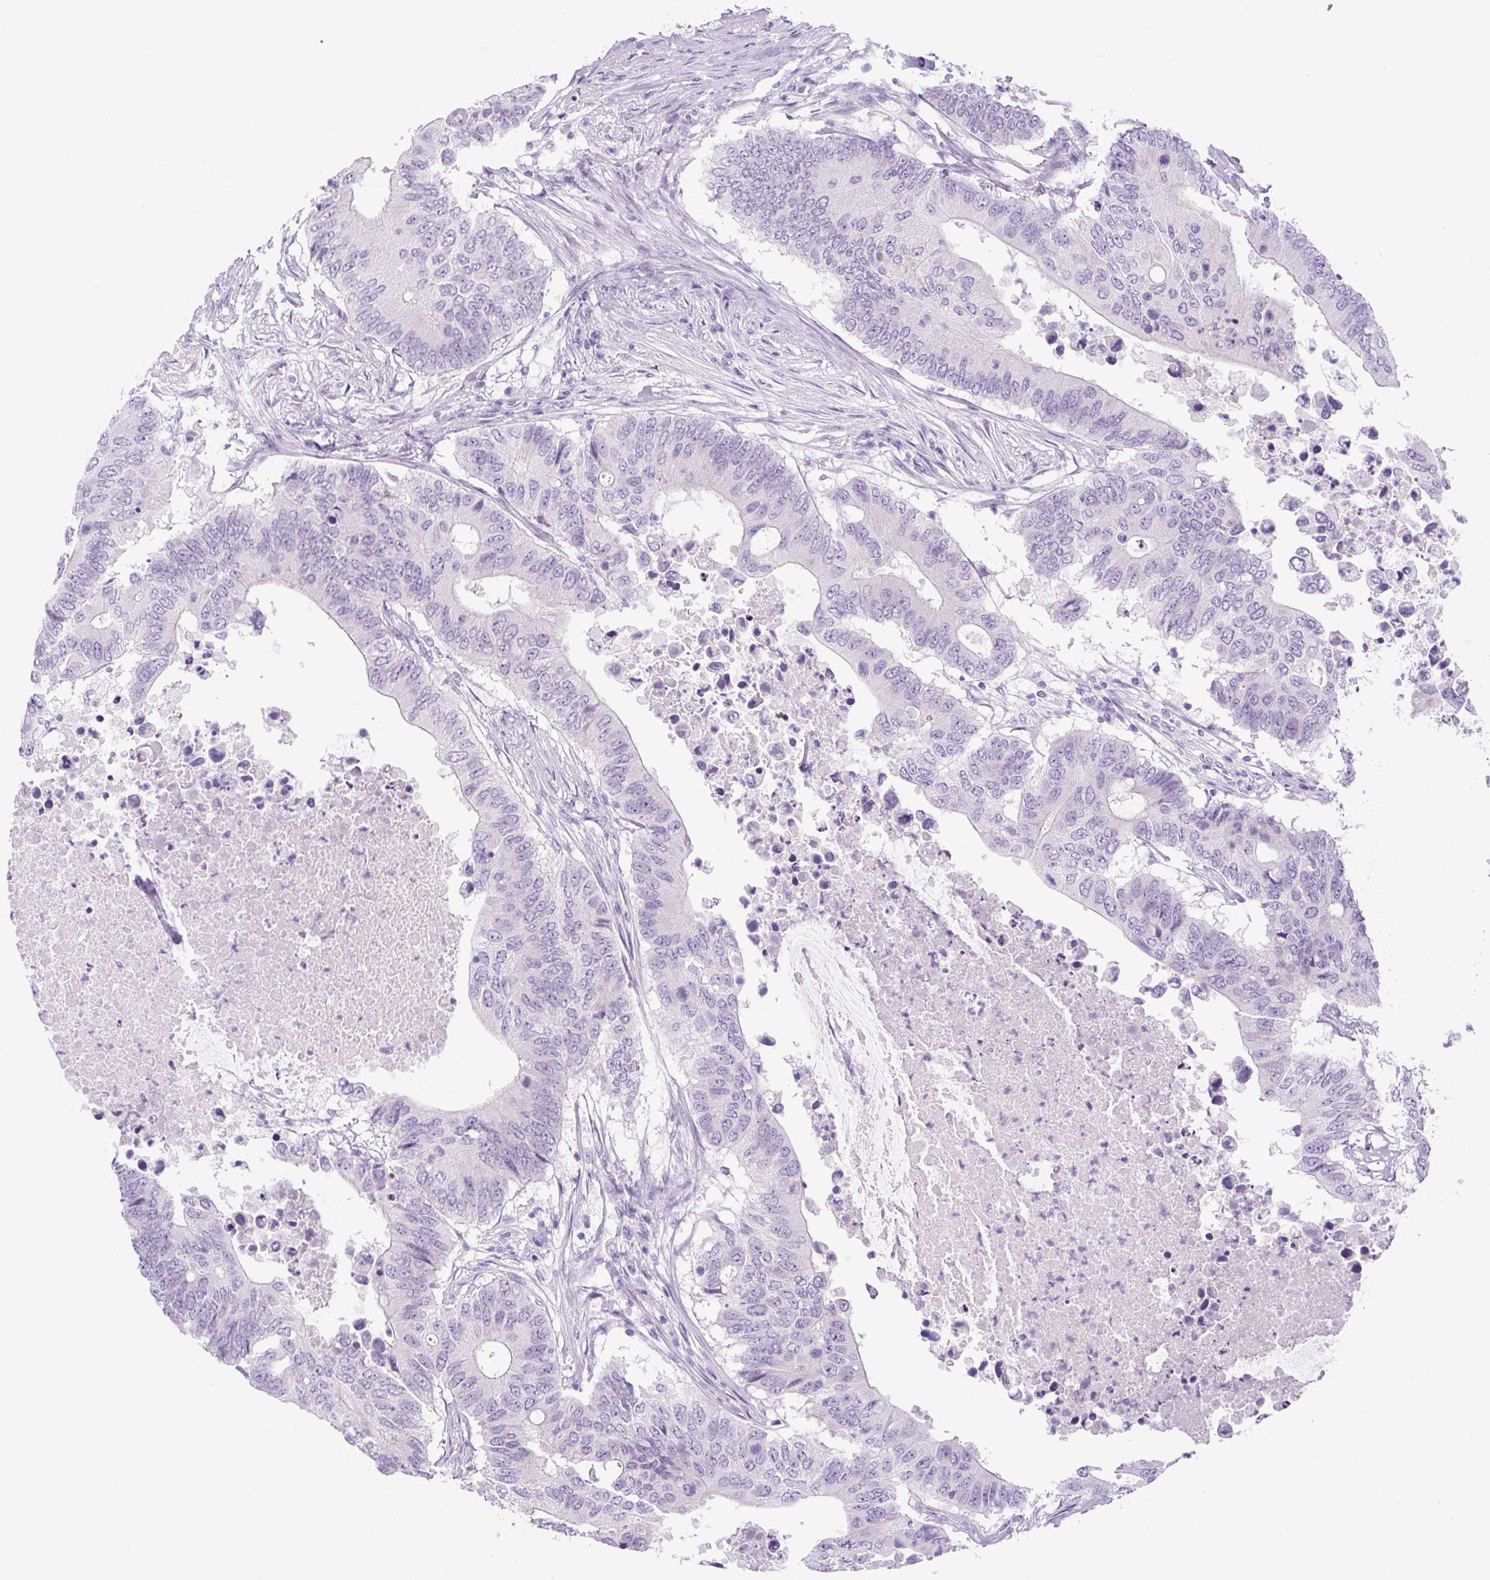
{"staining": {"intensity": "negative", "quantity": "none", "location": "none"}, "tissue": "colorectal cancer", "cell_type": "Tumor cells", "image_type": "cancer", "snomed": [{"axis": "morphology", "description": "Adenocarcinoma, NOS"}, {"axis": "topography", "description": "Colon"}], "caption": "High magnification brightfield microscopy of colorectal adenocarcinoma stained with DAB (brown) and counterstained with hematoxylin (blue): tumor cells show no significant positivity. (DAB (3,3'-diaminobenzidine) immunohistochemistry with hematoxylin counter stain).", "gene": "ADAMTS19", "patient": {"sex": "male", "age": 71}}